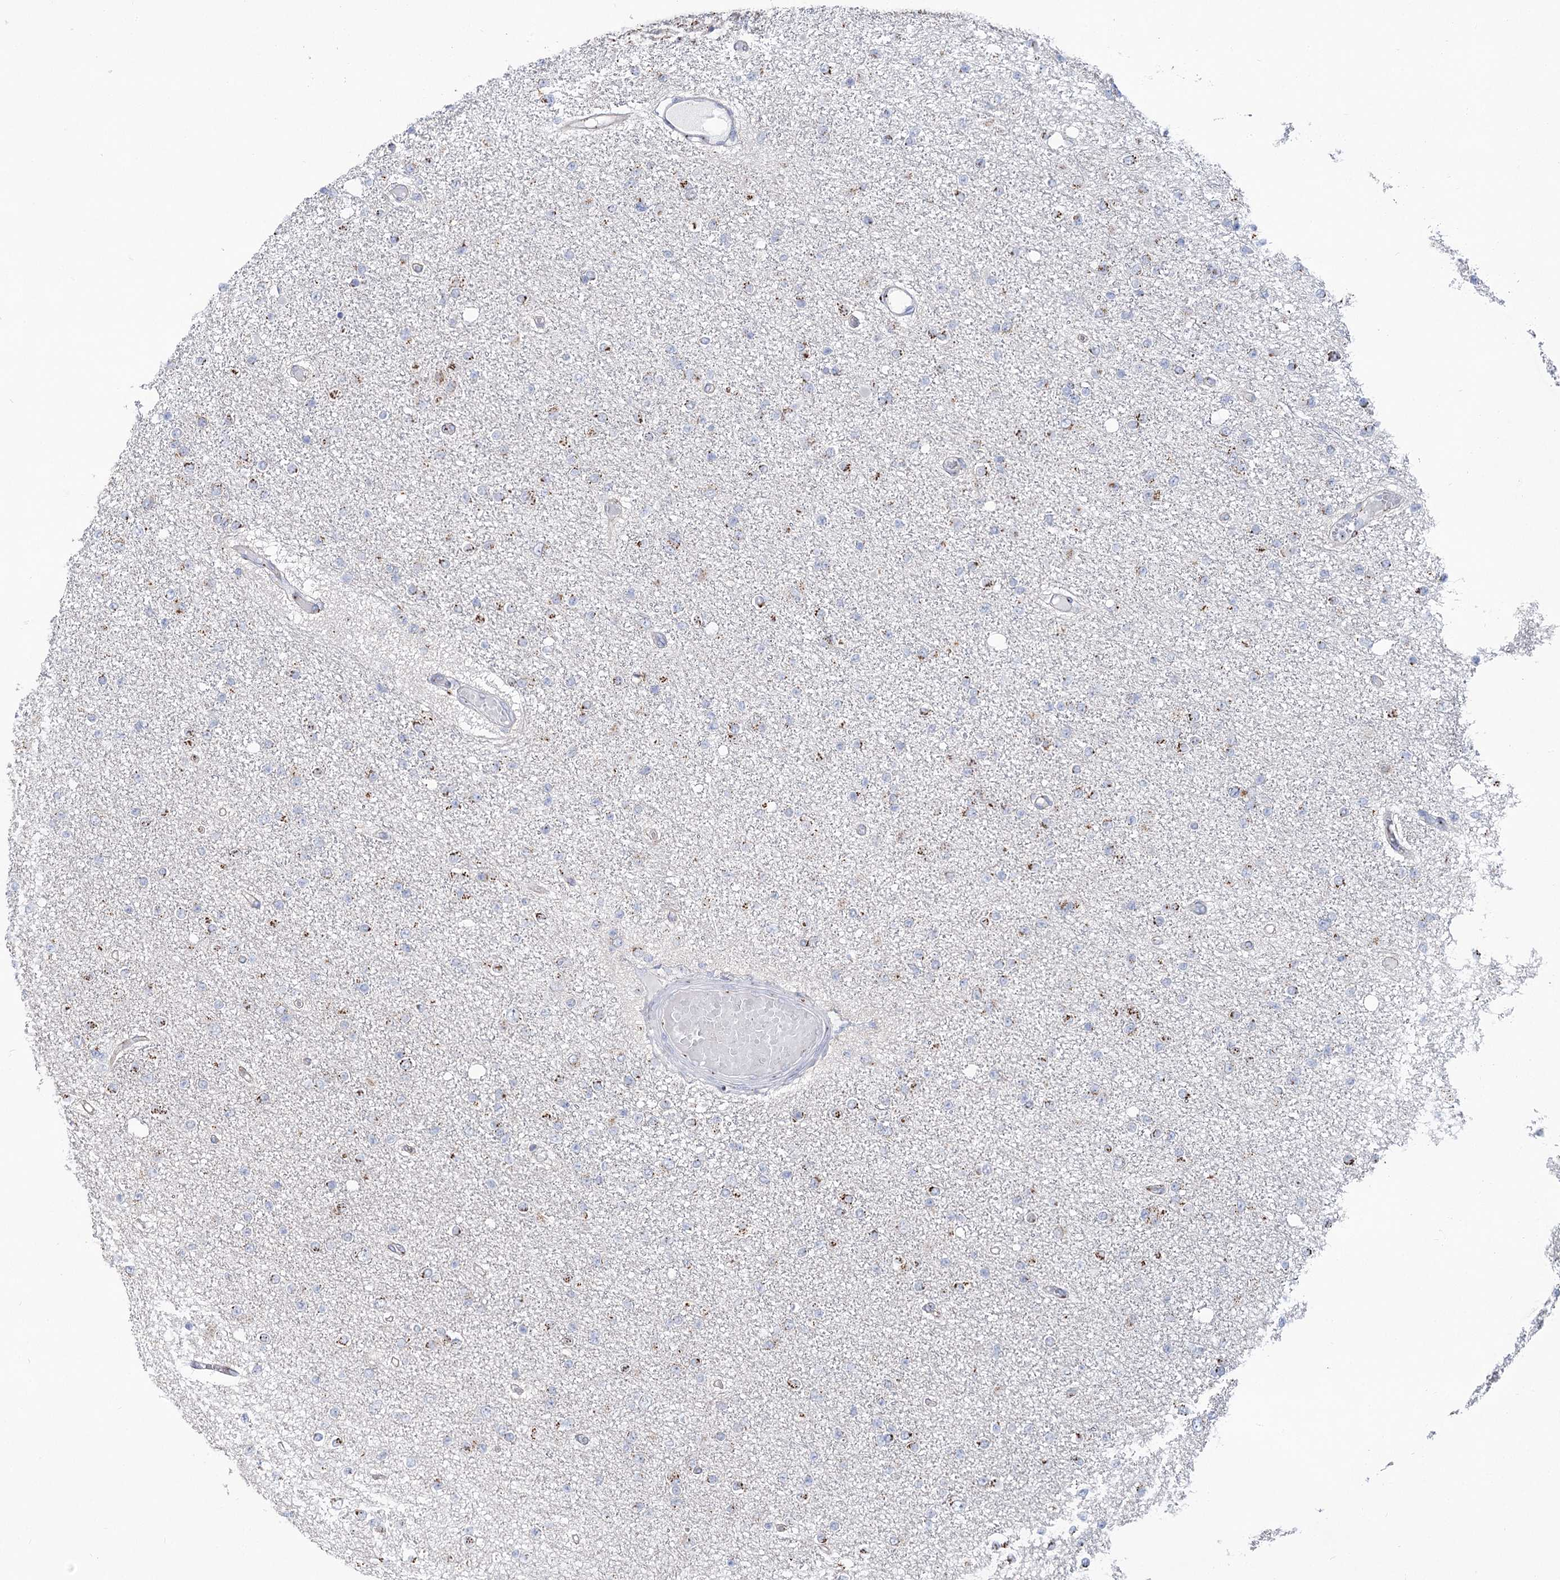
{"staining": {"intensity": "moderate", "quantity": "<25%", "location": "cytoplasmic/membranous"}, "tissue": "glioma", "cell_type": "Tumor cells", "image_type": "cancer", "snomed": [{"axis": "morphology", "description": "Glioma, malignant, Low grade"}, {"axis": "topography", "description": "Brain"}], "caption": "Immunohistochemistry micrograph of human malignant glioma (low-grade) stained for a protein (brown), which displays low levels of moderate cytoplasmic/membranous staining in about <25% of tumor cells.", "gene": "TMEM165", "patient": {"sex": "female", "age": 22}}